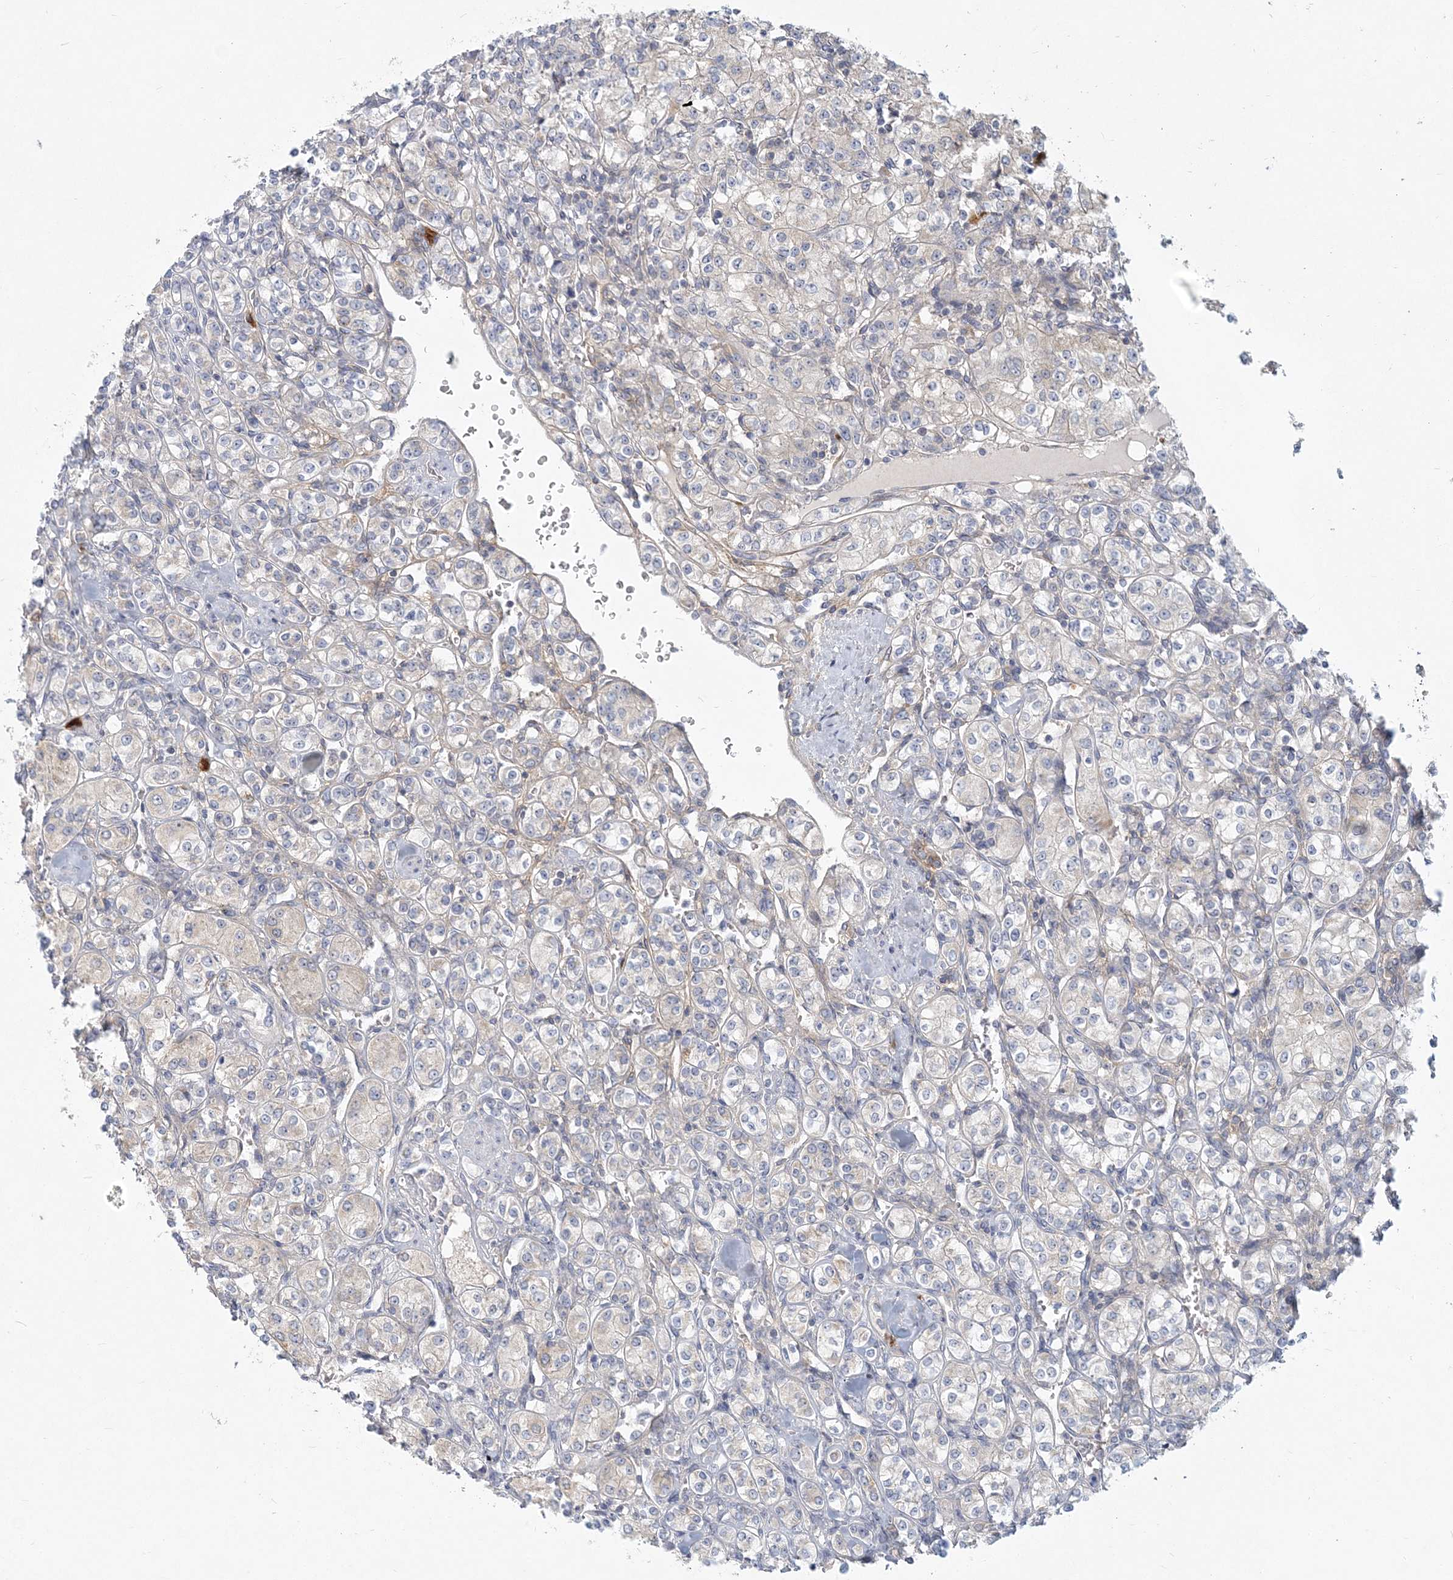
{"staining": {"intensity": "negative", "quantity": "none", "location": "none"}, "tissue": "renal cancer", "cell_type": "Tumor cells", "image_type": "cancer", "snomed": [{"axis": "morphology", "description": "Adenocarcinoma, NOS"}, {"axis": "topography", "description": "Kidney"}], "caption": "DAB (3,3'-diaminobenzidine) immunohistochemical staining of human adenocarcinoma (renal) shows no significant staining in tumor cells.", "gene": "GMPPA", "patient": {"sex": "male", "age": 77}}